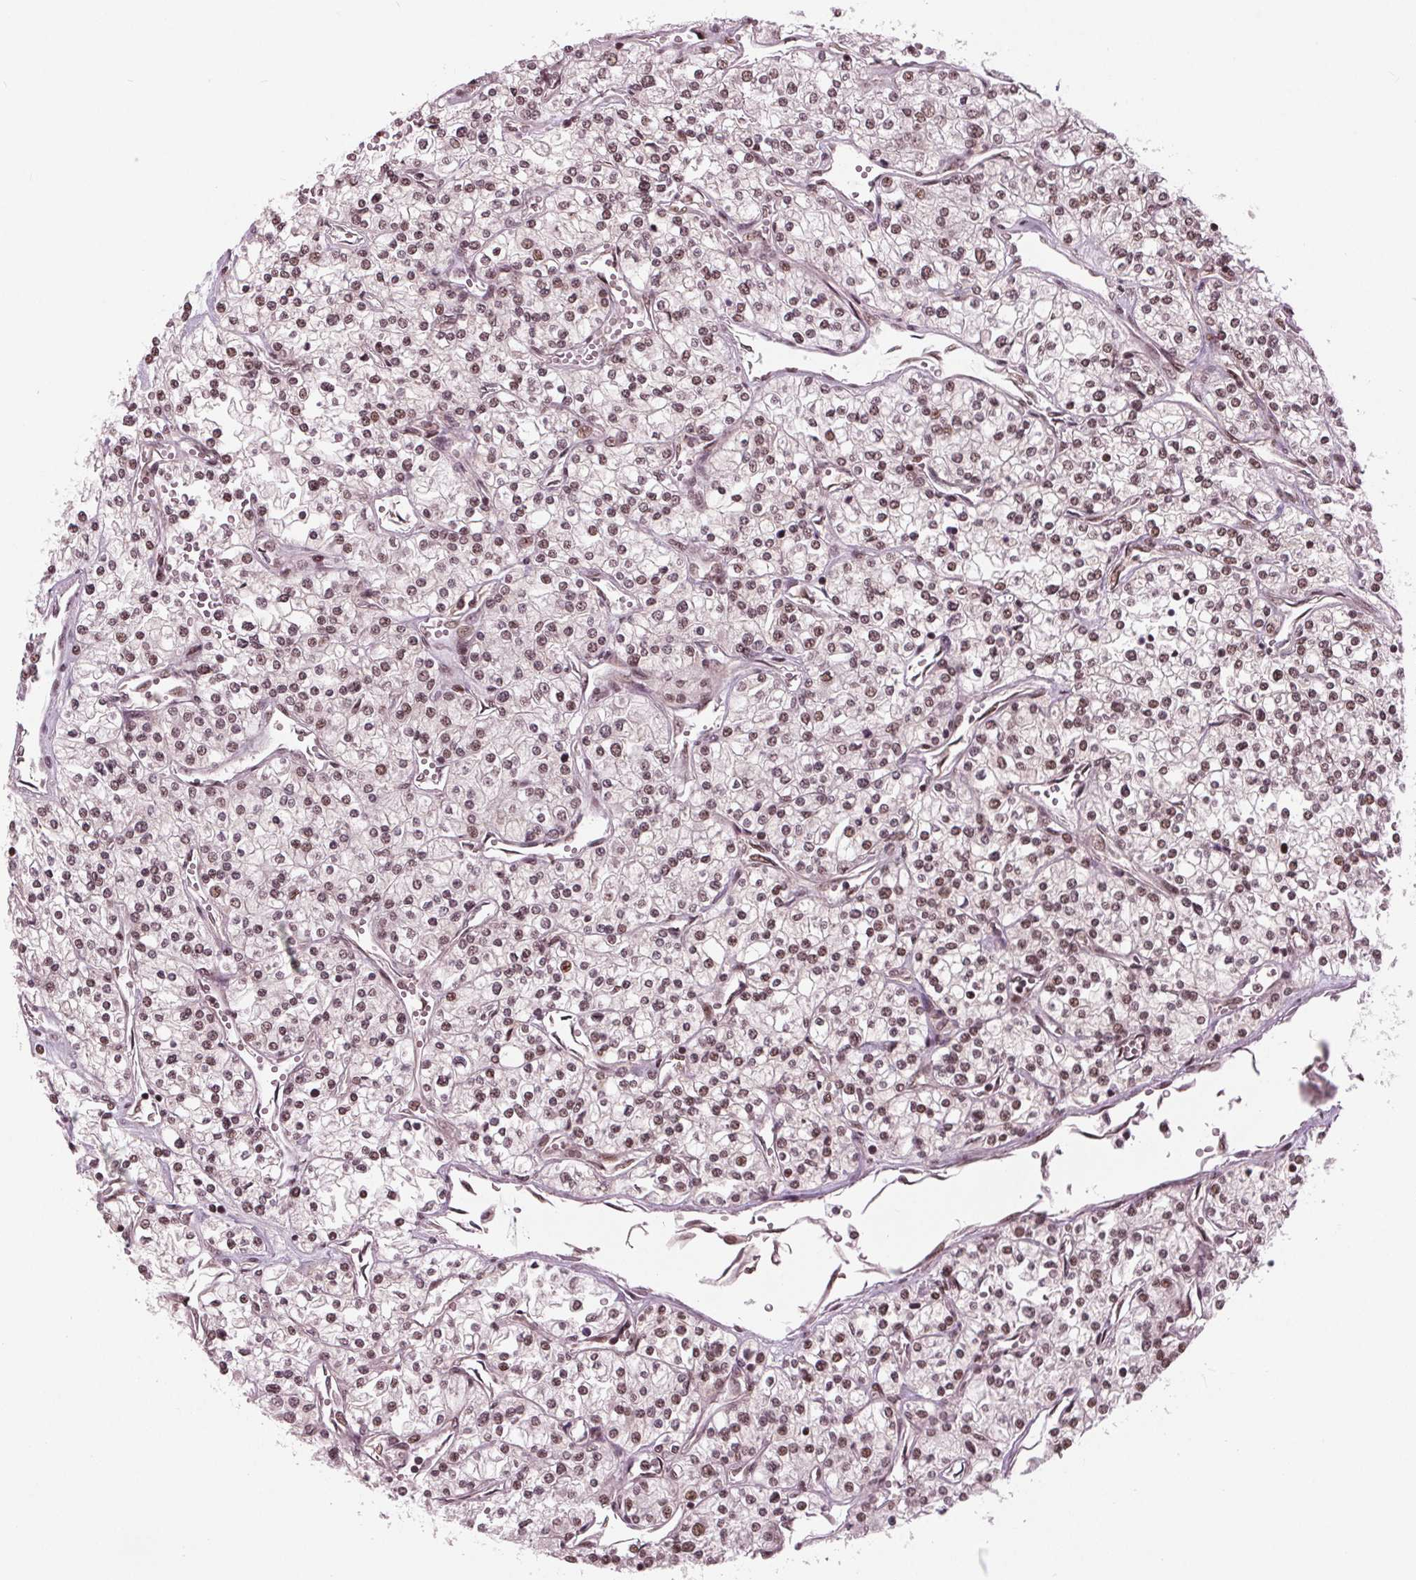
{"staining": {"intensity": "weak", "quantity": ">75%", "location": "nuclear"}, "tissue": "renal cancer", "cell_type": "Tumor cells", "image_type": "cancer", "snomed": [{"axis": "morphology", "description": "Adenocarcinoma, NOS"}, {"axis": "topography", "description": "Kidney"}], "caption": "Adenocarcinoma (renal) was stained to show a protein in brown. There is low levels of weak nuclear expression in about >75% of tumor cells. (Brightfield microscopy of DAB IHC at high magnification).", "gene": "LSM2", "patient": {"sex": "male", "age": 80}}